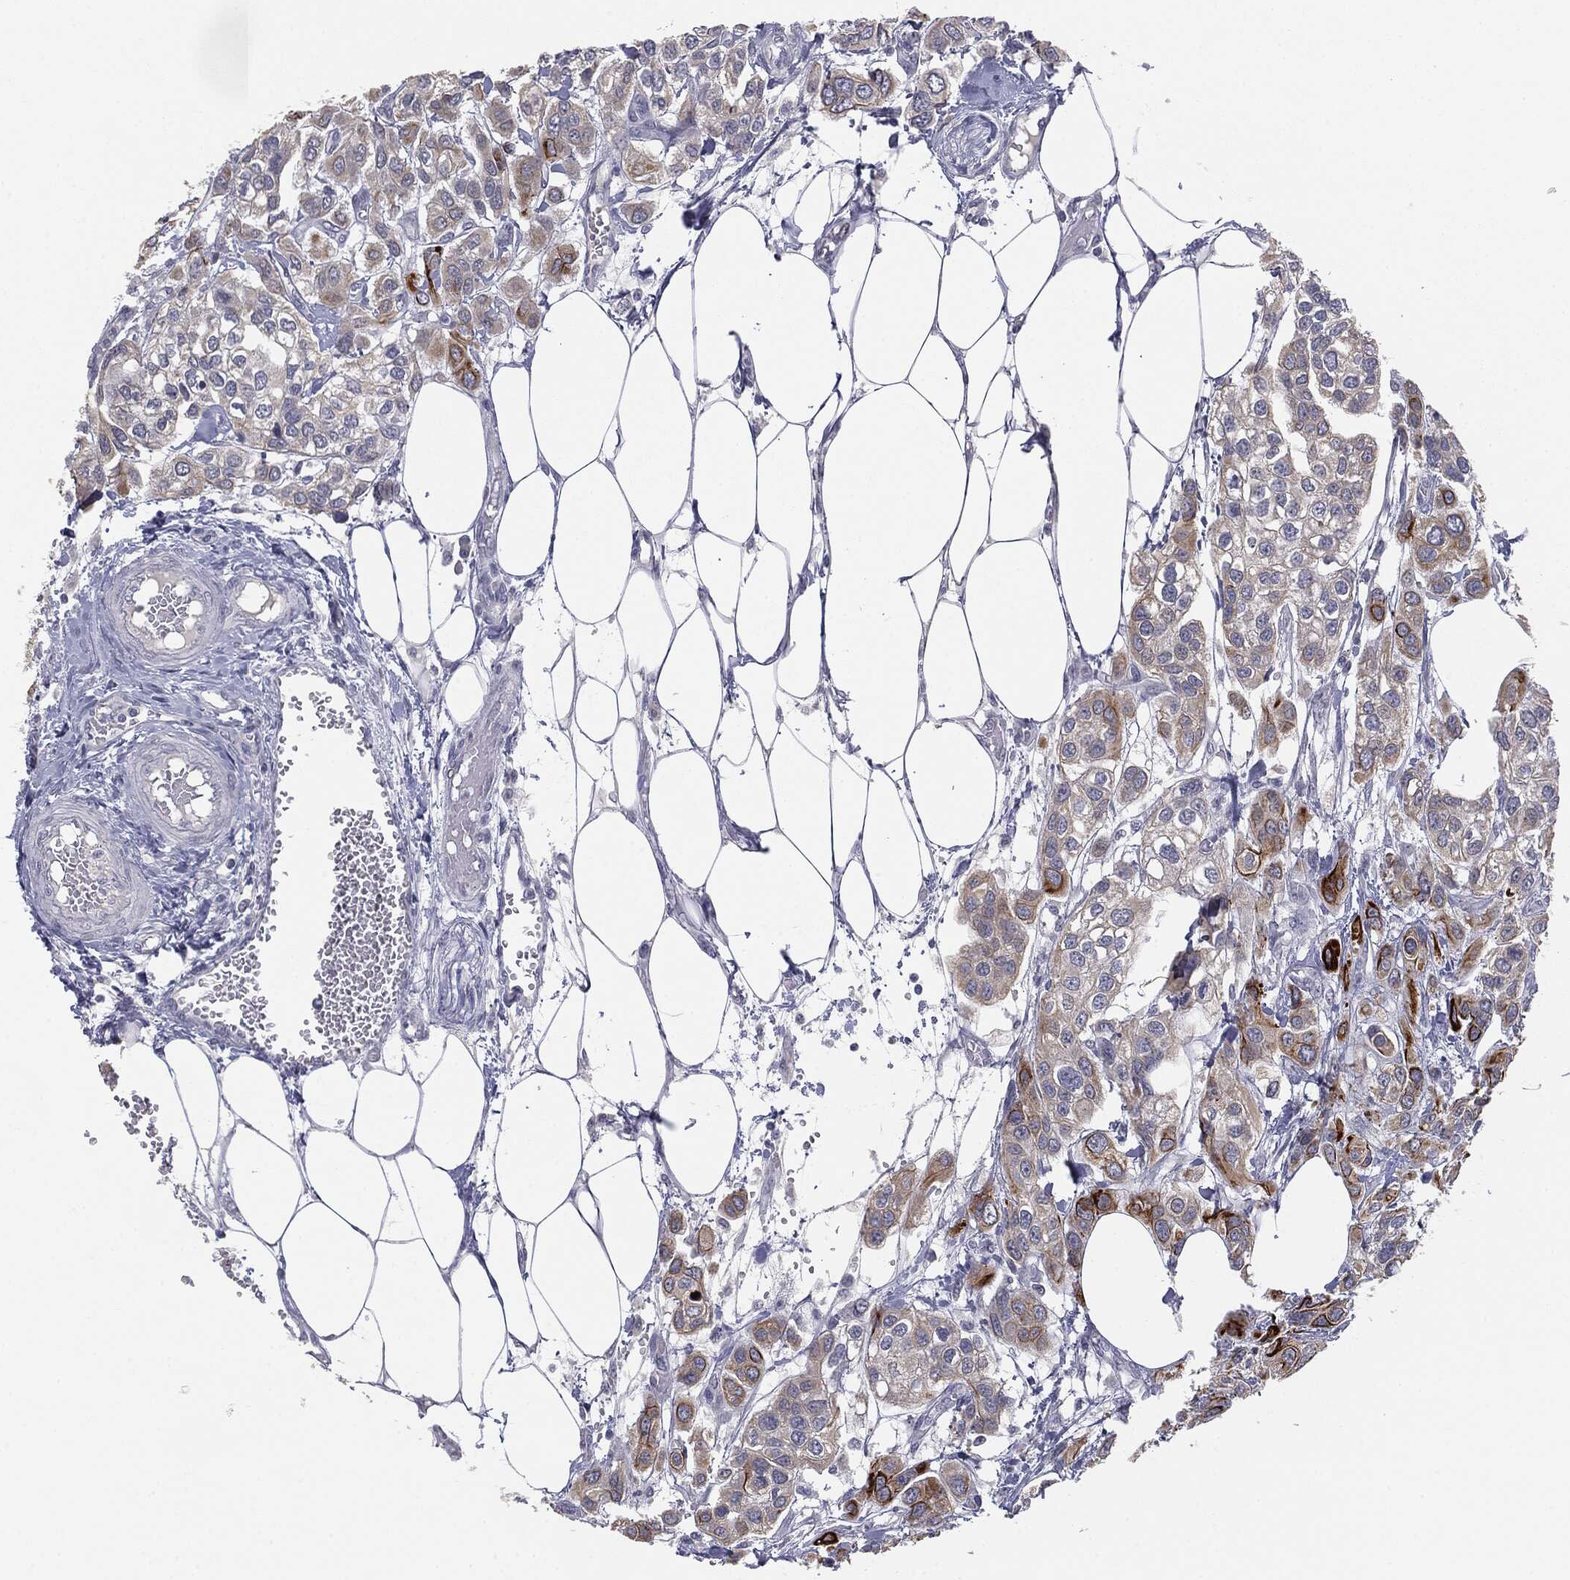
{"staining": {"intensity": "strong", "quantity": "<25%", "location": "cytoplasmic/membranous"}, "tissue": "urothelial cancer", "cell_type": "Tumor cells", "image_type": "cancer", "snomed": [{"axis": "morphology", "description": "Urothelial carcinoma, High grade"}, {"axis": "topography", "description": "Urinary bladder"}], "caption": "A high-resolution micrograph shows IHC staining of high-grade urothelial carcinoma, which shows strong cytoplasmic/membranous staining in about <25% of tumor cells.", "gene": "MUC1", "patient": {"sex": "male", "age": 67}}